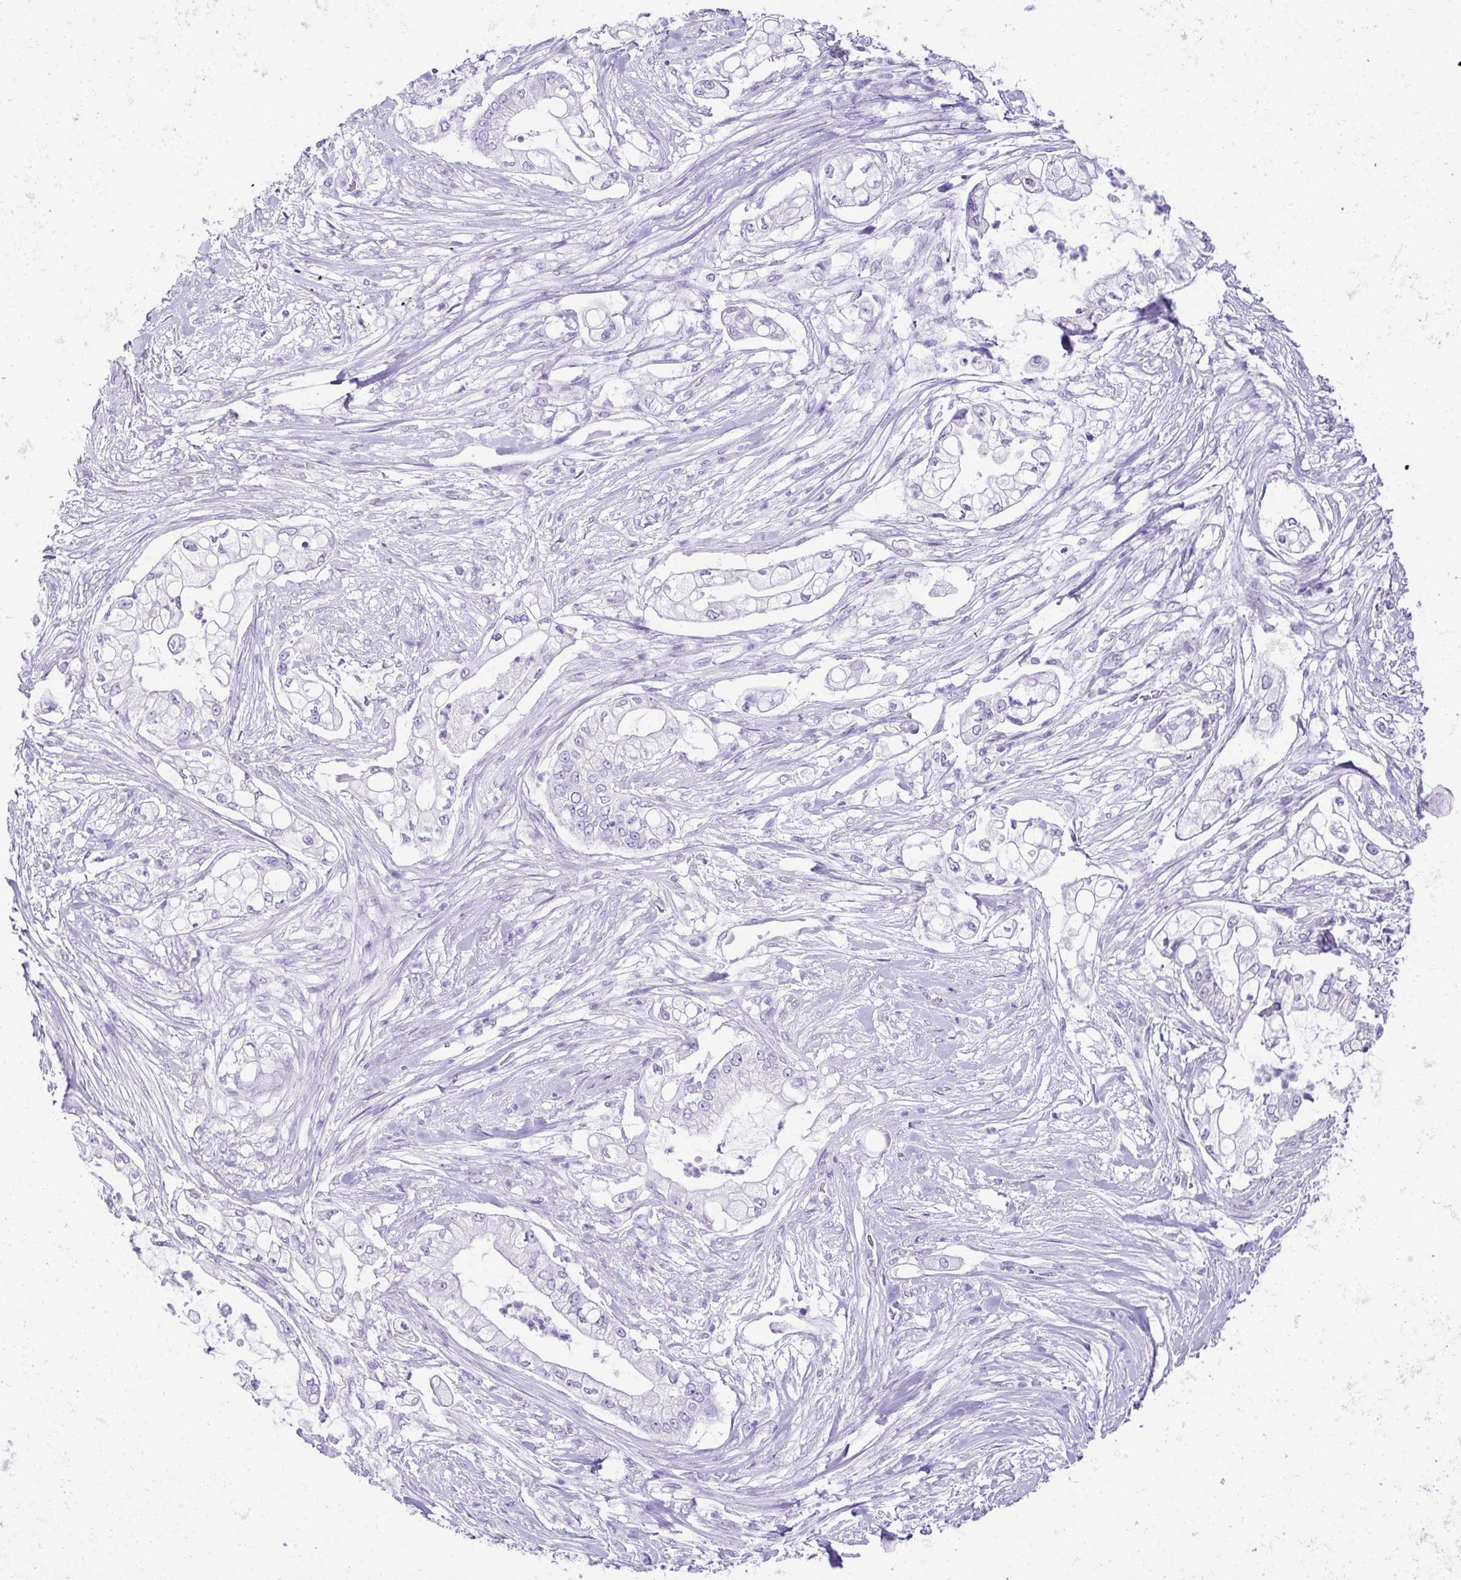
{"staining": {"intensity": "negative", "quantity": "none", "location": "none"}, "tissue": "pancreatic cancer", "cell_type": "Tumor cells", "image_type": "cancer", "snomed": [{"axis": "morphology", "description": "Adenocarcinoma, NOS"}, {"axis": "topography", "description": "Pancreas"}], "caption": "The immunohistochemistry (IHC) histopathology image has no significant staining in tumor cells of adenocarcinoma (pancreatic) tissue. The staining is performed using DAB (3,3'-diaminobenzidine) brown chromogen with nuclei counter-stained in using hematoxylin.", "gene": "RNF183", "patient": {"sex": "female", "age": 69}}